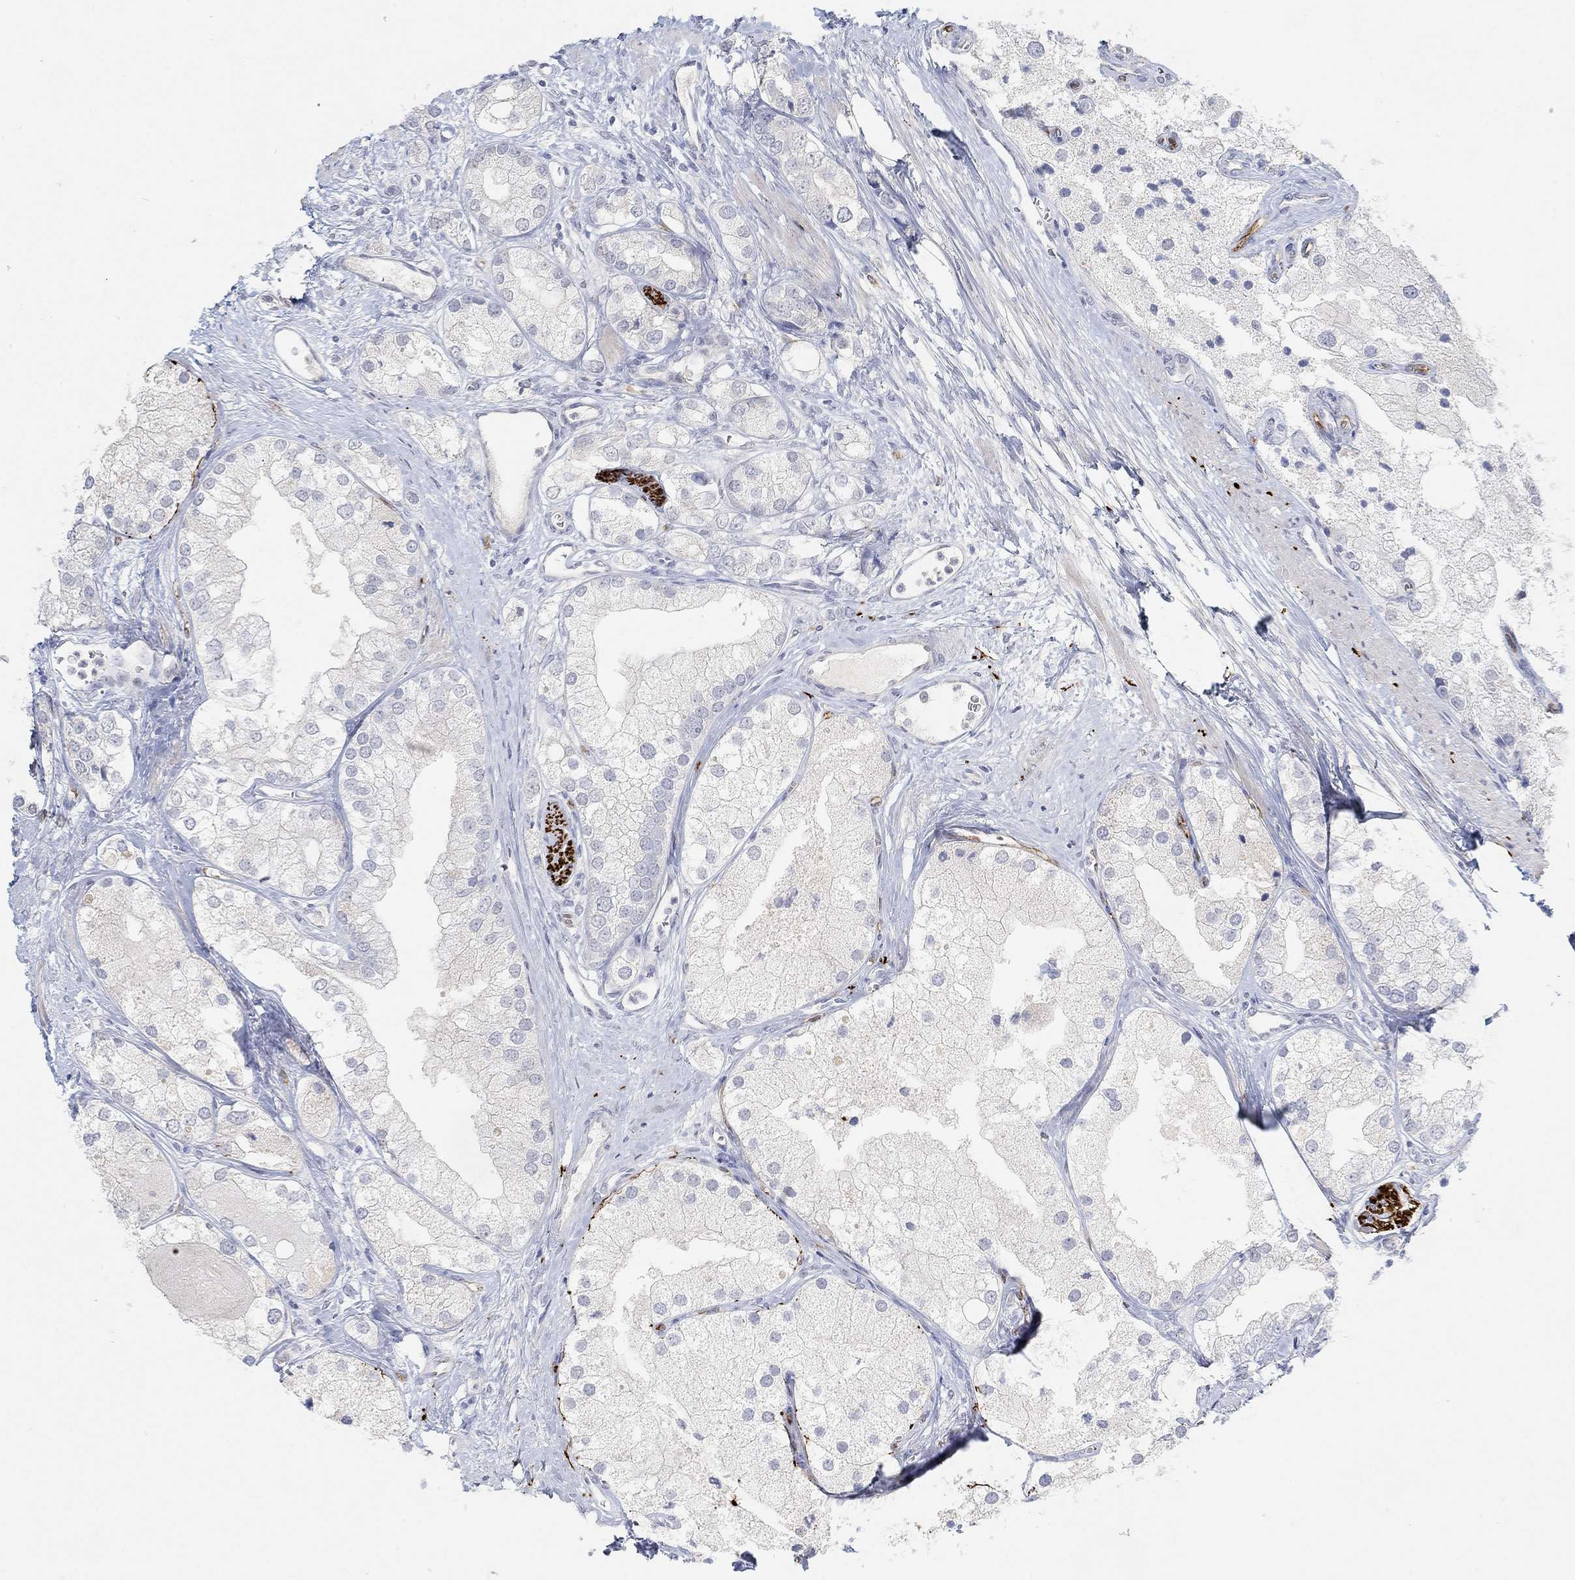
{"staining": {"intensity": "negative", "quantity": "none", "location": "none"}, "tissue": "prostate cancer", "cell_type": "Tumor cells", "image_type": "cancer", "snomed": [{"axis": "morphology", "description": "Adenocarcinoma, NOS"}, {"axis": "topography", "description": "Prostate and seminal vesicle, NOS"}, {"axis": "topography", "description": "Prostate"}], "caption": "A histopathology image of human prostate cancer (adenocarcinoma) is negative for staining in tumor cells.", "gene": "VAT1L", "patient": {"sex": "male", "age": 79}}